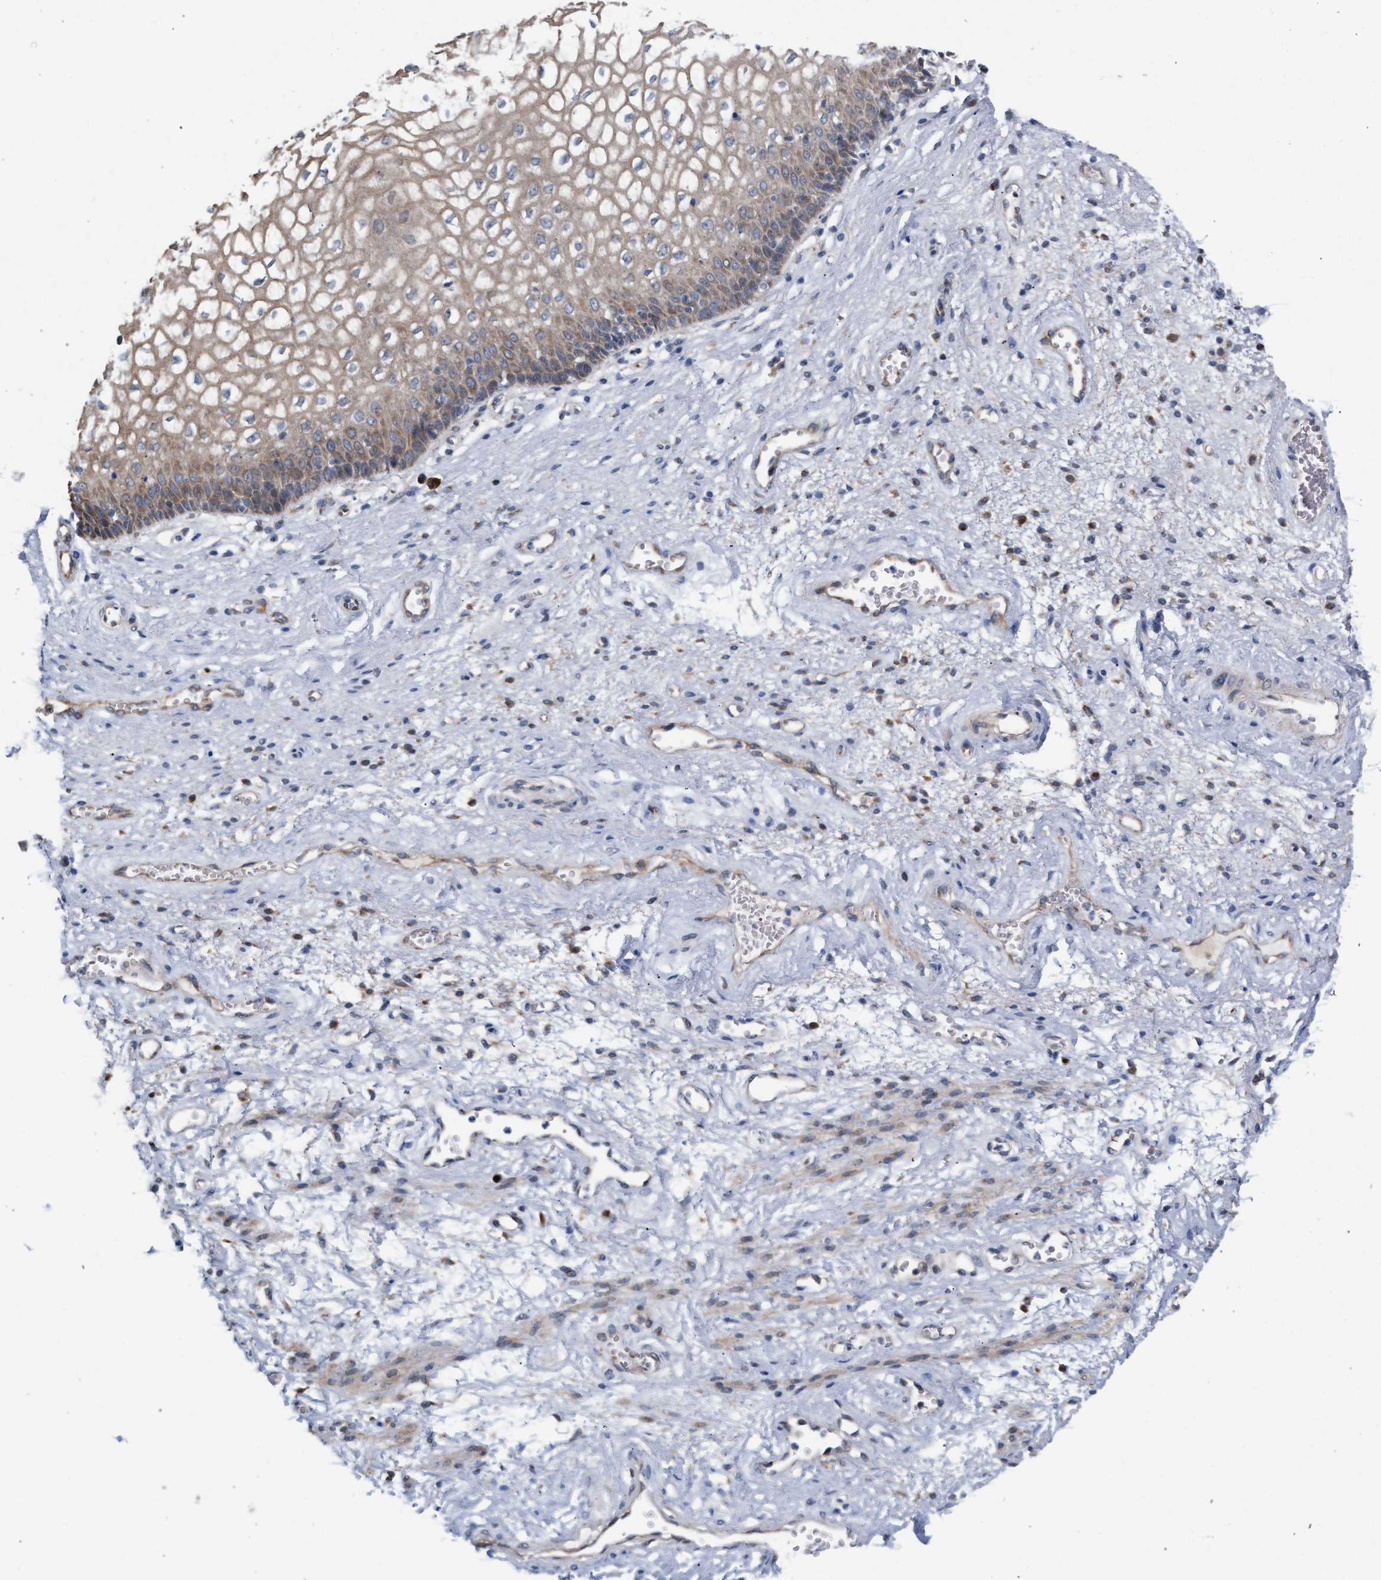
{"staining": {"intensity": "moderate", "quantity": ">75%", "location": "cytoplasmic/membranous"}, "tissue": "vagina", "cell_type": "Squamous epithelial cells", "image_type": "normal", "snomed": [{"axis": "morphology", "description": "Normal tissue, NOS"}, {"axis": "topography", "description": "Vagina"}], "caption": "This image exhibits immunohistochemistry (IHC) staining of benign human vagina, with medium moderate cytoplasmic/membranous staining in approximately >75% of squamous epithelial cells.", "gene": "RNF135", "patient": {"sex": "female", "age": 34}}